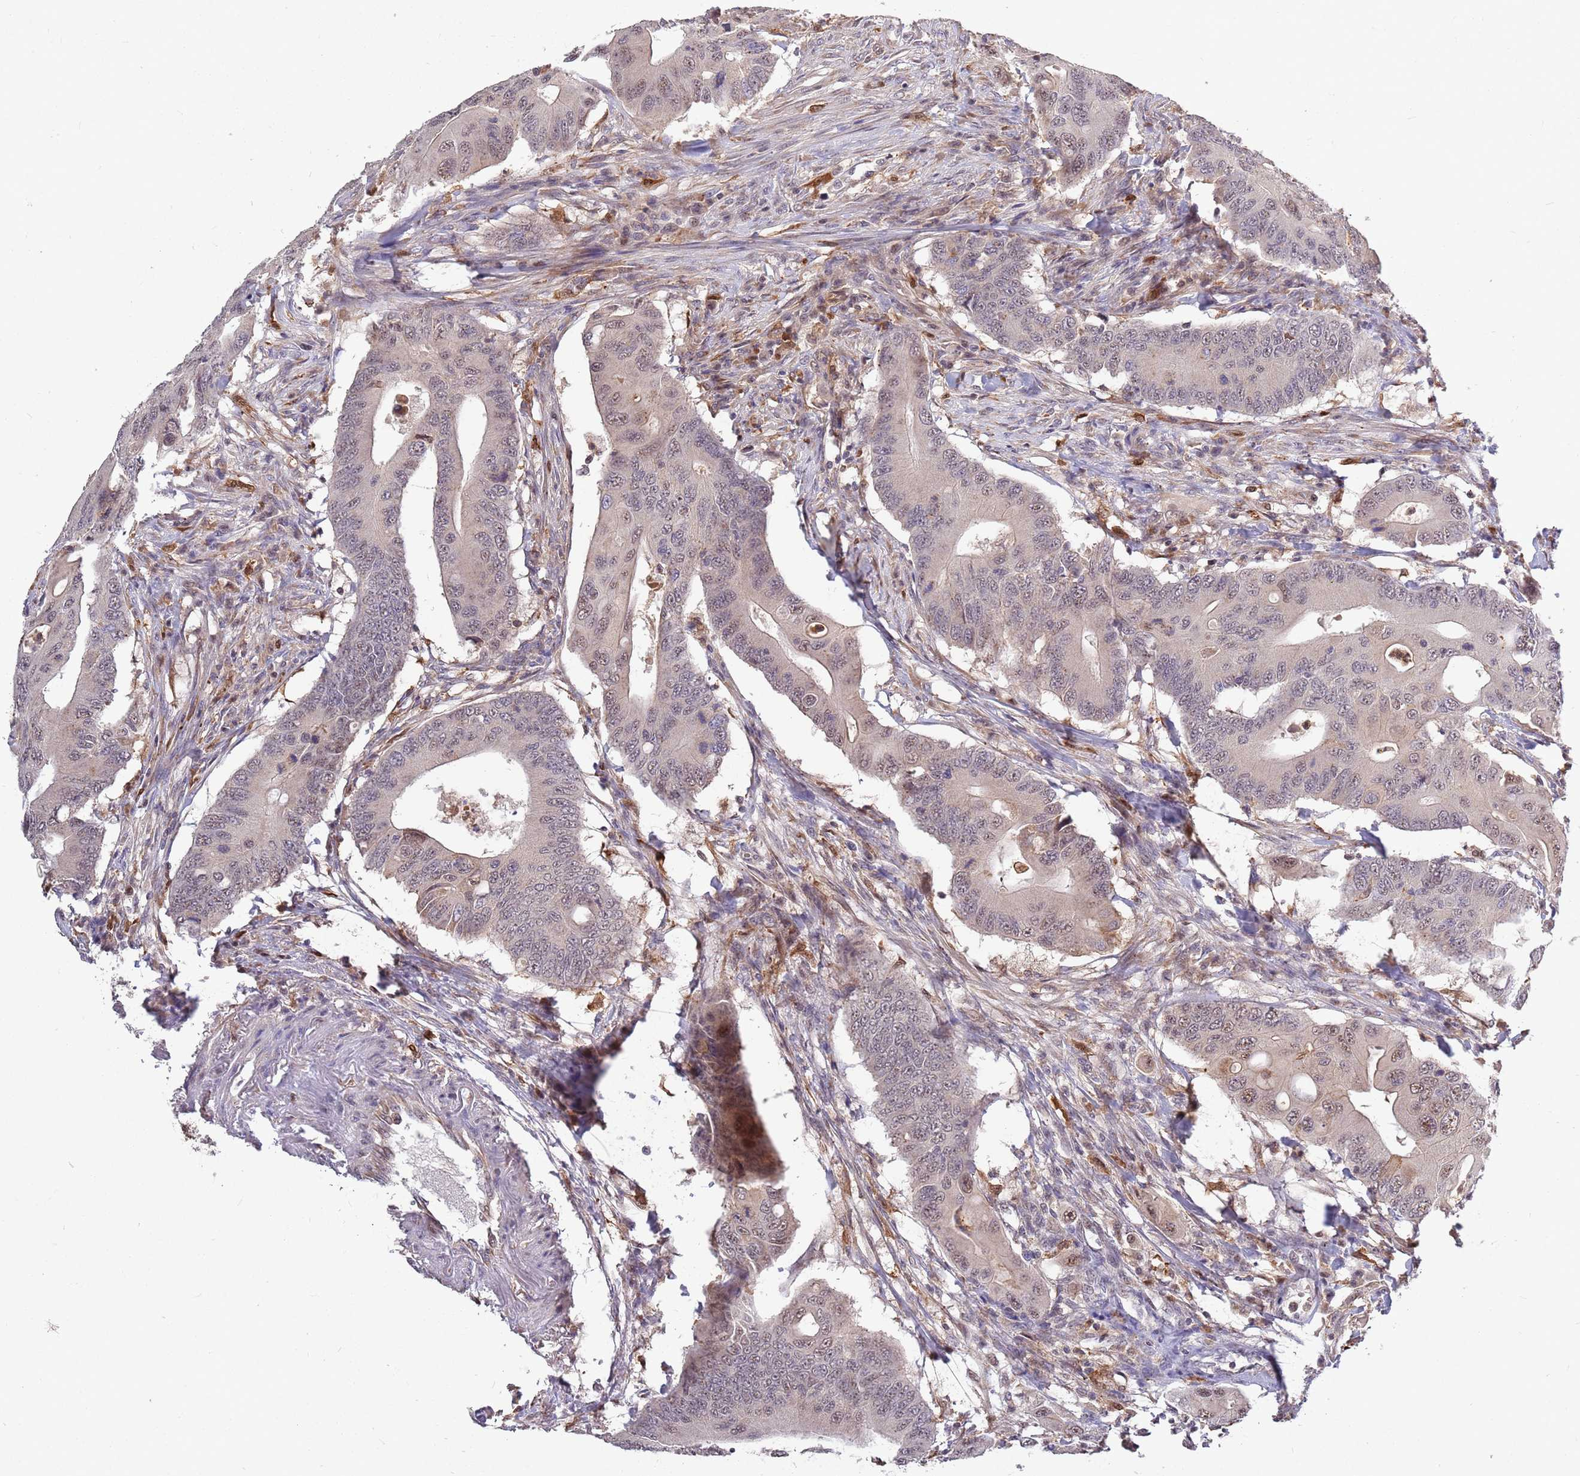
{"staining": {"intensity": "weak", "quantity": "25%-75%", "location": "nuclear"}, "tissue": "colorectal cancer", "cell_type": "Tumor cells", "image_type": "cancer", "snomed": [{"axis": "morphology", "description": "Adenocarcinoma, NOS"}, {"axis": "topography", "description": "Colon"}], "caption": "Immunohistochemistry histopathology image of neoplastic tissue: colorectal cancer (adenocarcinoma) stained using immunohistochemistry displays low levels of weak protein expression localized specifically in the nuclear of tumor cells, appearing as a nuclear brown color.", "gene": "CCNJL", "patient": {"sex": "male", "age": 71}}